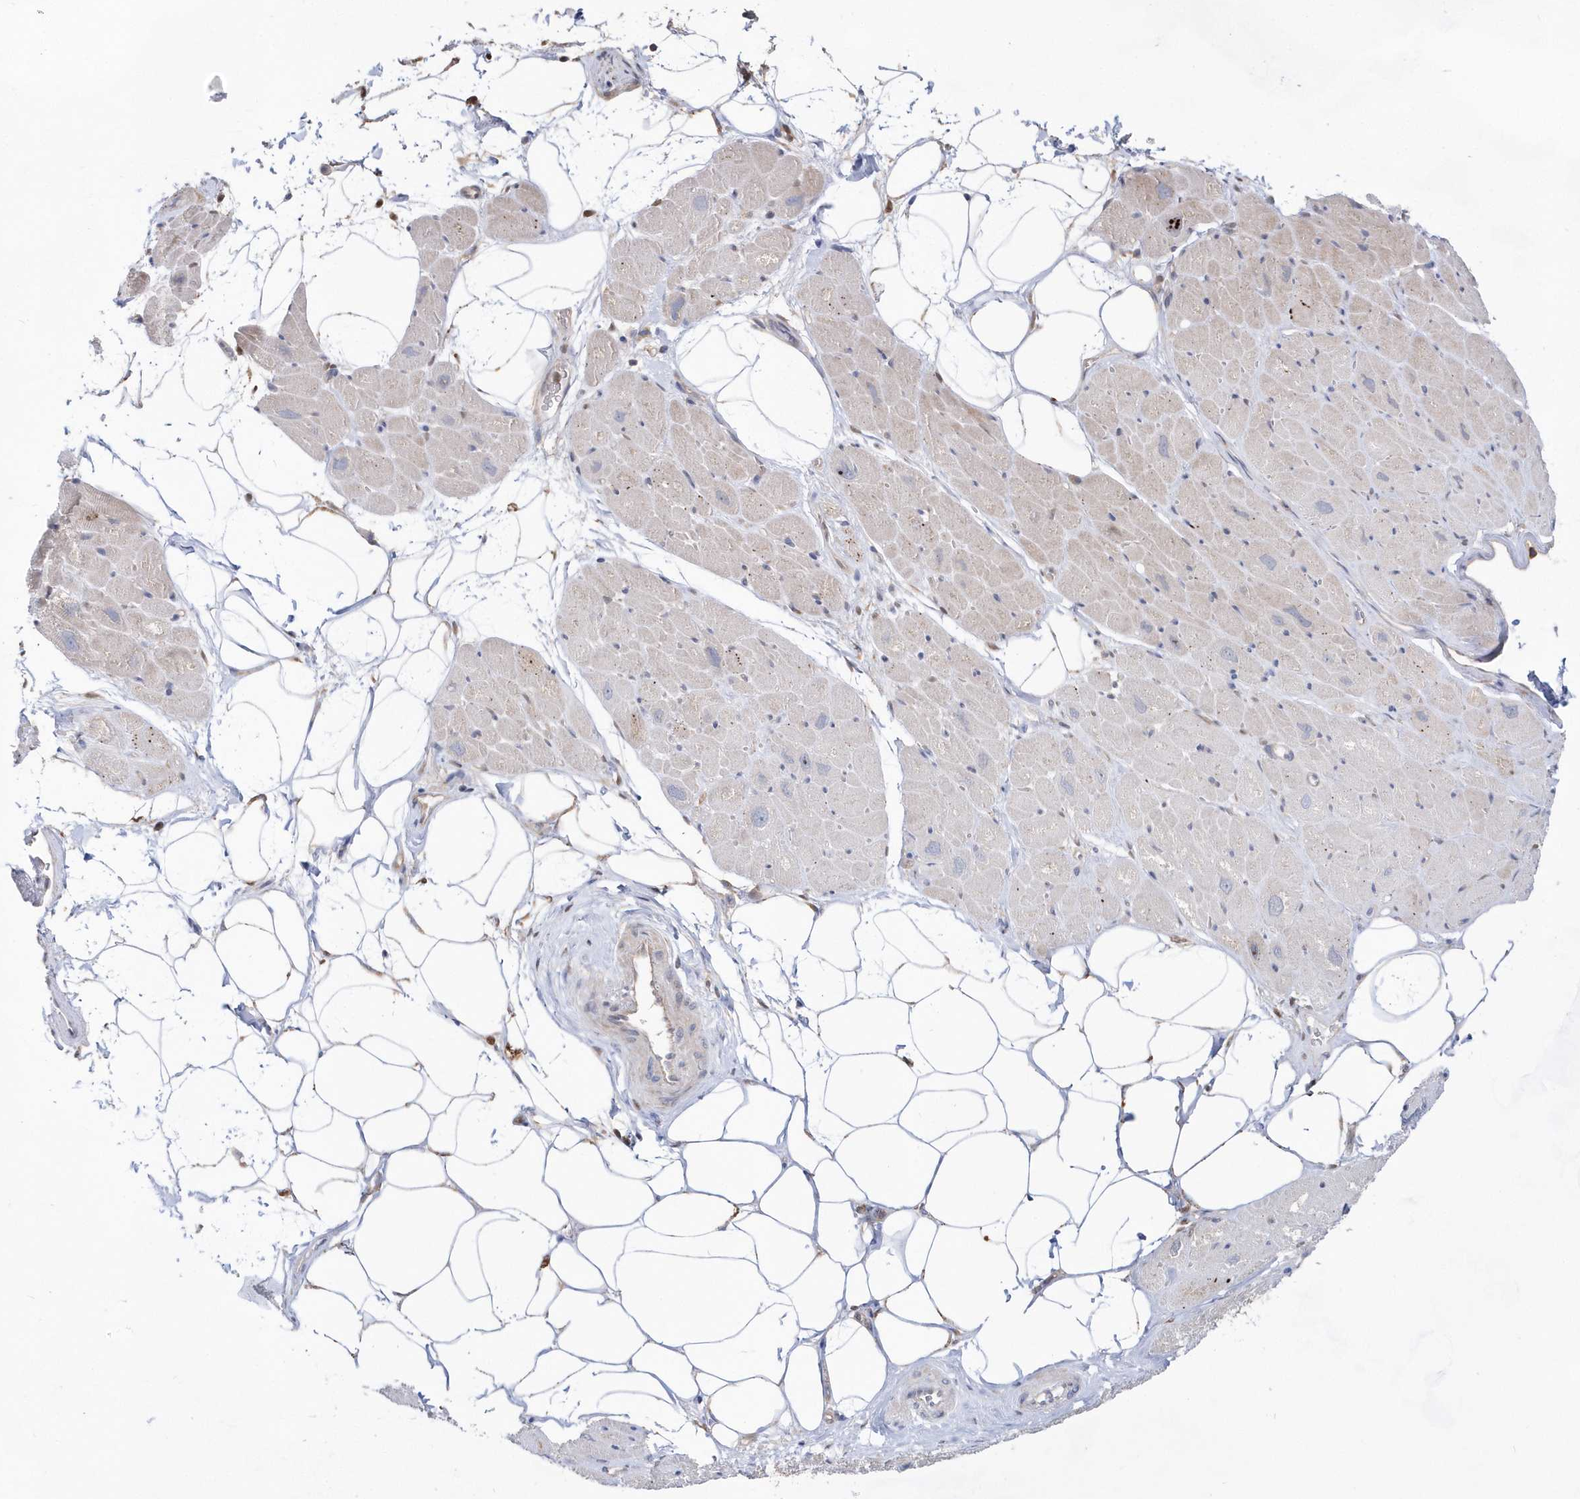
{"staining": {"intensity": "weak", "quantity": "<25%", "location": "cytoplasmic/membranous"}, "tissue": "heart muscle", "cell_type": "Cardiomyocytes", "image_type": "normal", "snomed": [{"axis": "morphology", "description": "Normal tissue, NOS"}, {"axis": "topography", "description": "Heart"}], "caption": "Protein analysis of benign heart muscle exhibits no significant positivity in cardiomyocytes.", "gene": "BDH2", "patient": {"sex": "male", "age": 50}}